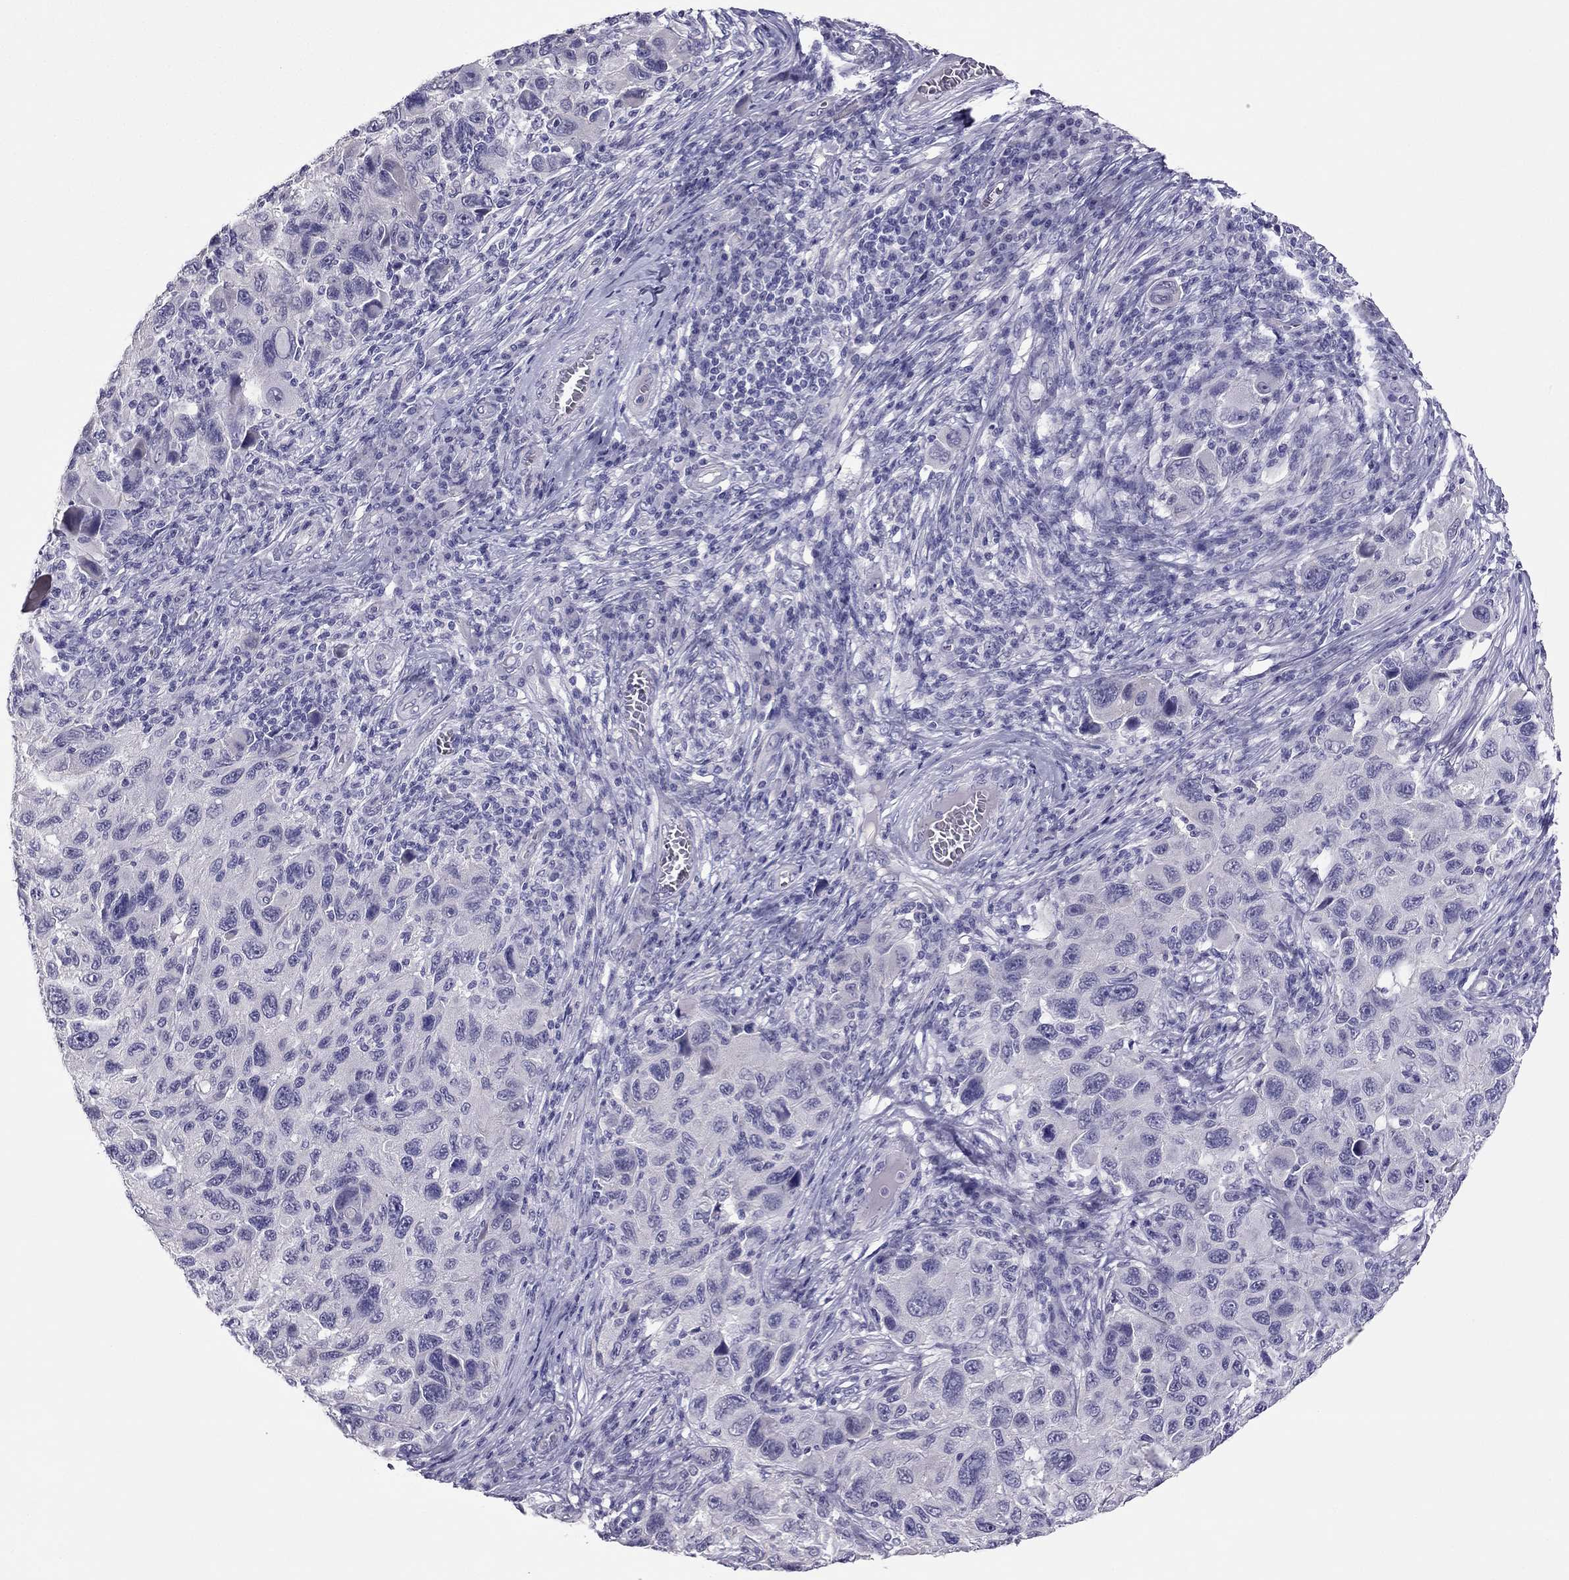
{"staining": {"intensity": "negative", "quantity": "none", "location": "none"}, "tissue": "melanoma", "cell_type": "Tumor cells", "image_type": "cancer", "snomed": [{"axis": "morphology", "description": "Malignant melanoma, NOS"}, {"axis": "topography", "description": "Skin"}], "caption": "Human melanoma stained for a protein using immunohistochemistry (IHC) reveals no positivity in tumor cells.", "gene": "PDE6A", "patient": {"sex": "male", "age": 53}}